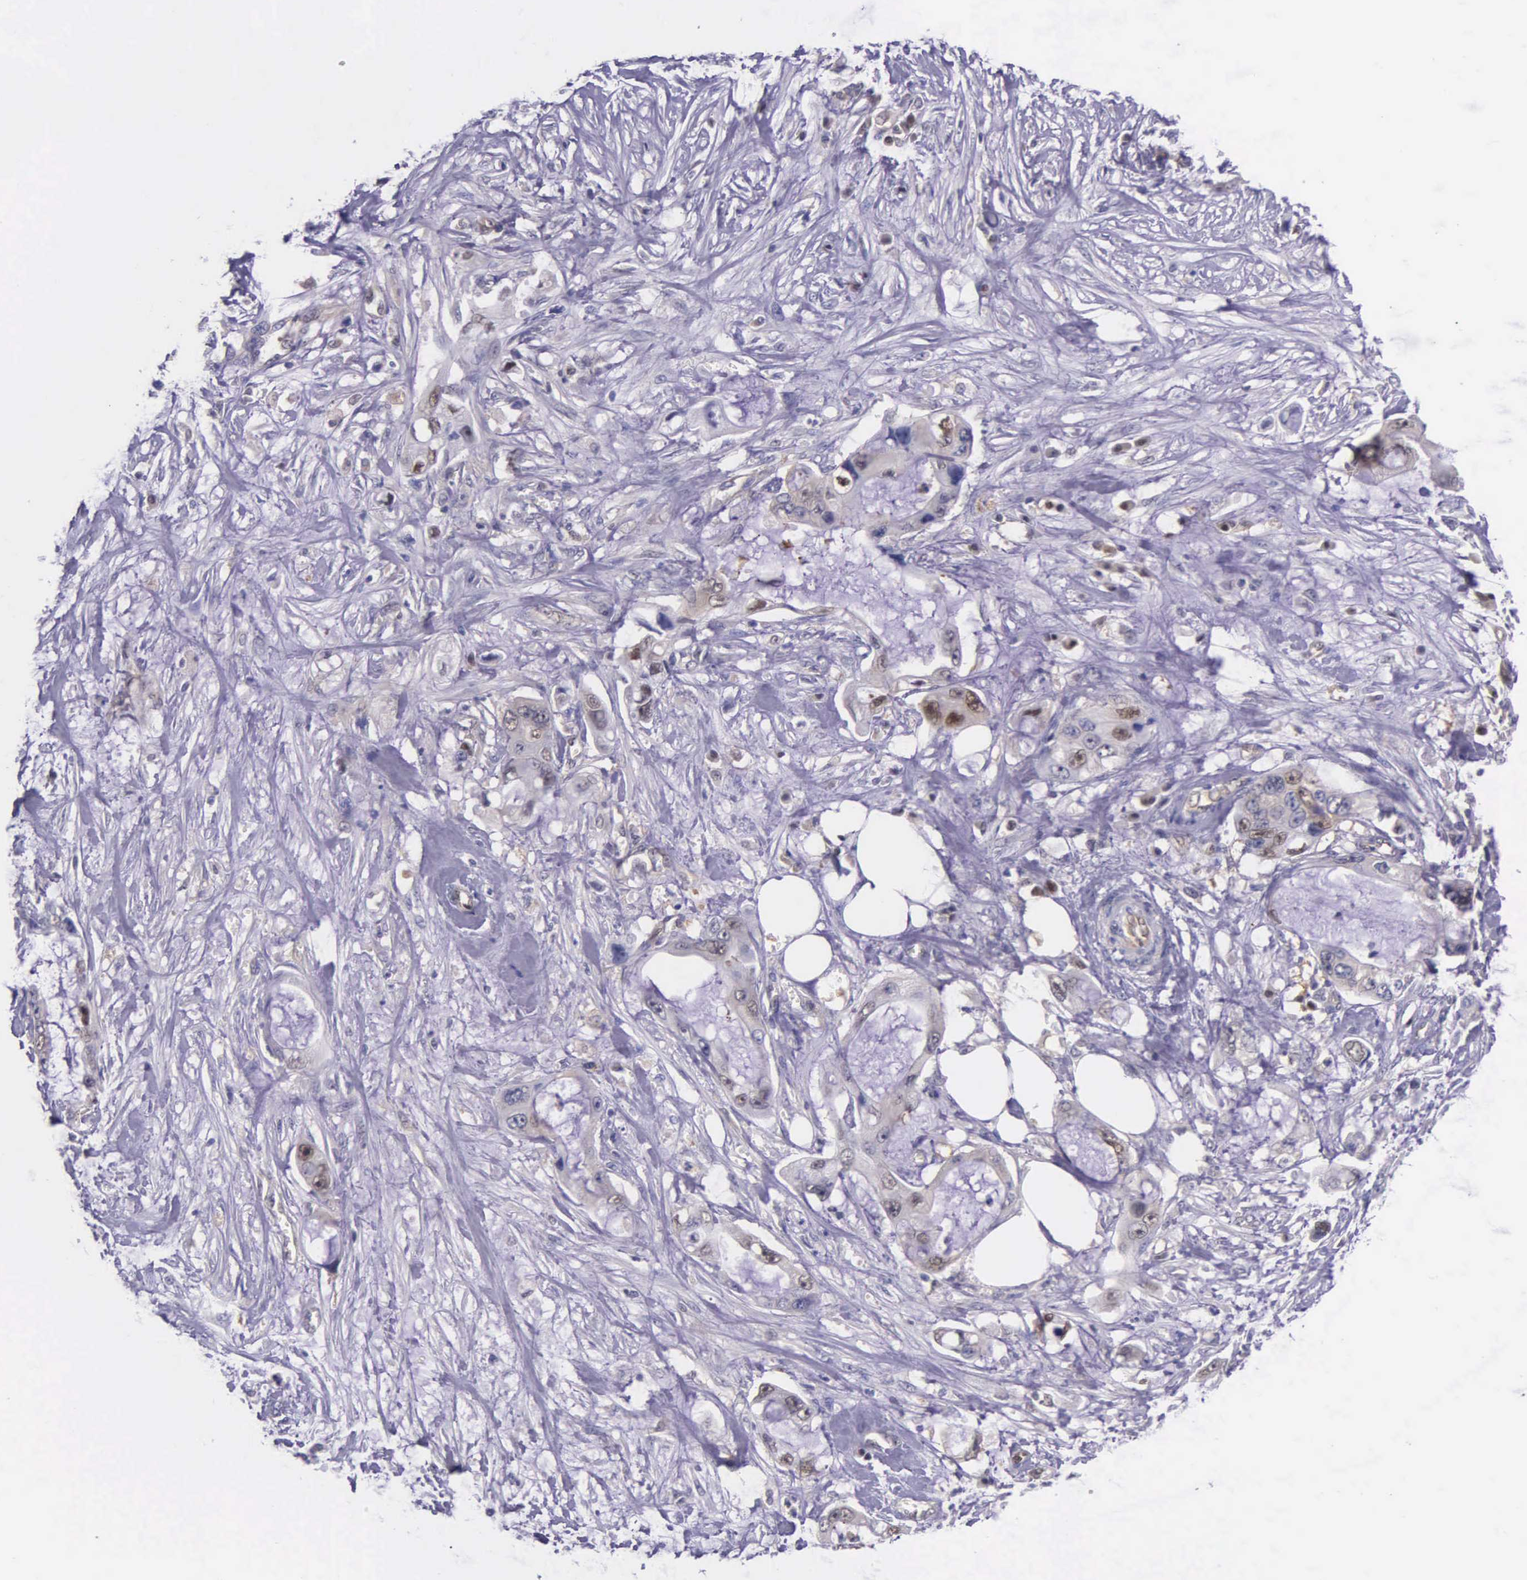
{"staining": {"intensity": "weak", "quantity": ">75%", "location": "cytoplasmic/membranous"}, "tissue": "pancreatic cancer", "cell_type": "Tumor cells", "image_type": "cancer", "snomed": [{"axis": "morphology", "description": "Adenocarcinoma, NOS"}, {"axis": "topography", "description": "Pancreas"}, {"axis": "topography", "description": "Stomach, upper"}], "caption": "Pancreatic cancer (adenocarcinoma) stained with a protein marker shows weak staining in tumor cells.", "gene": "GMPR2", "patient": {"sex": "male", "age": 77}}